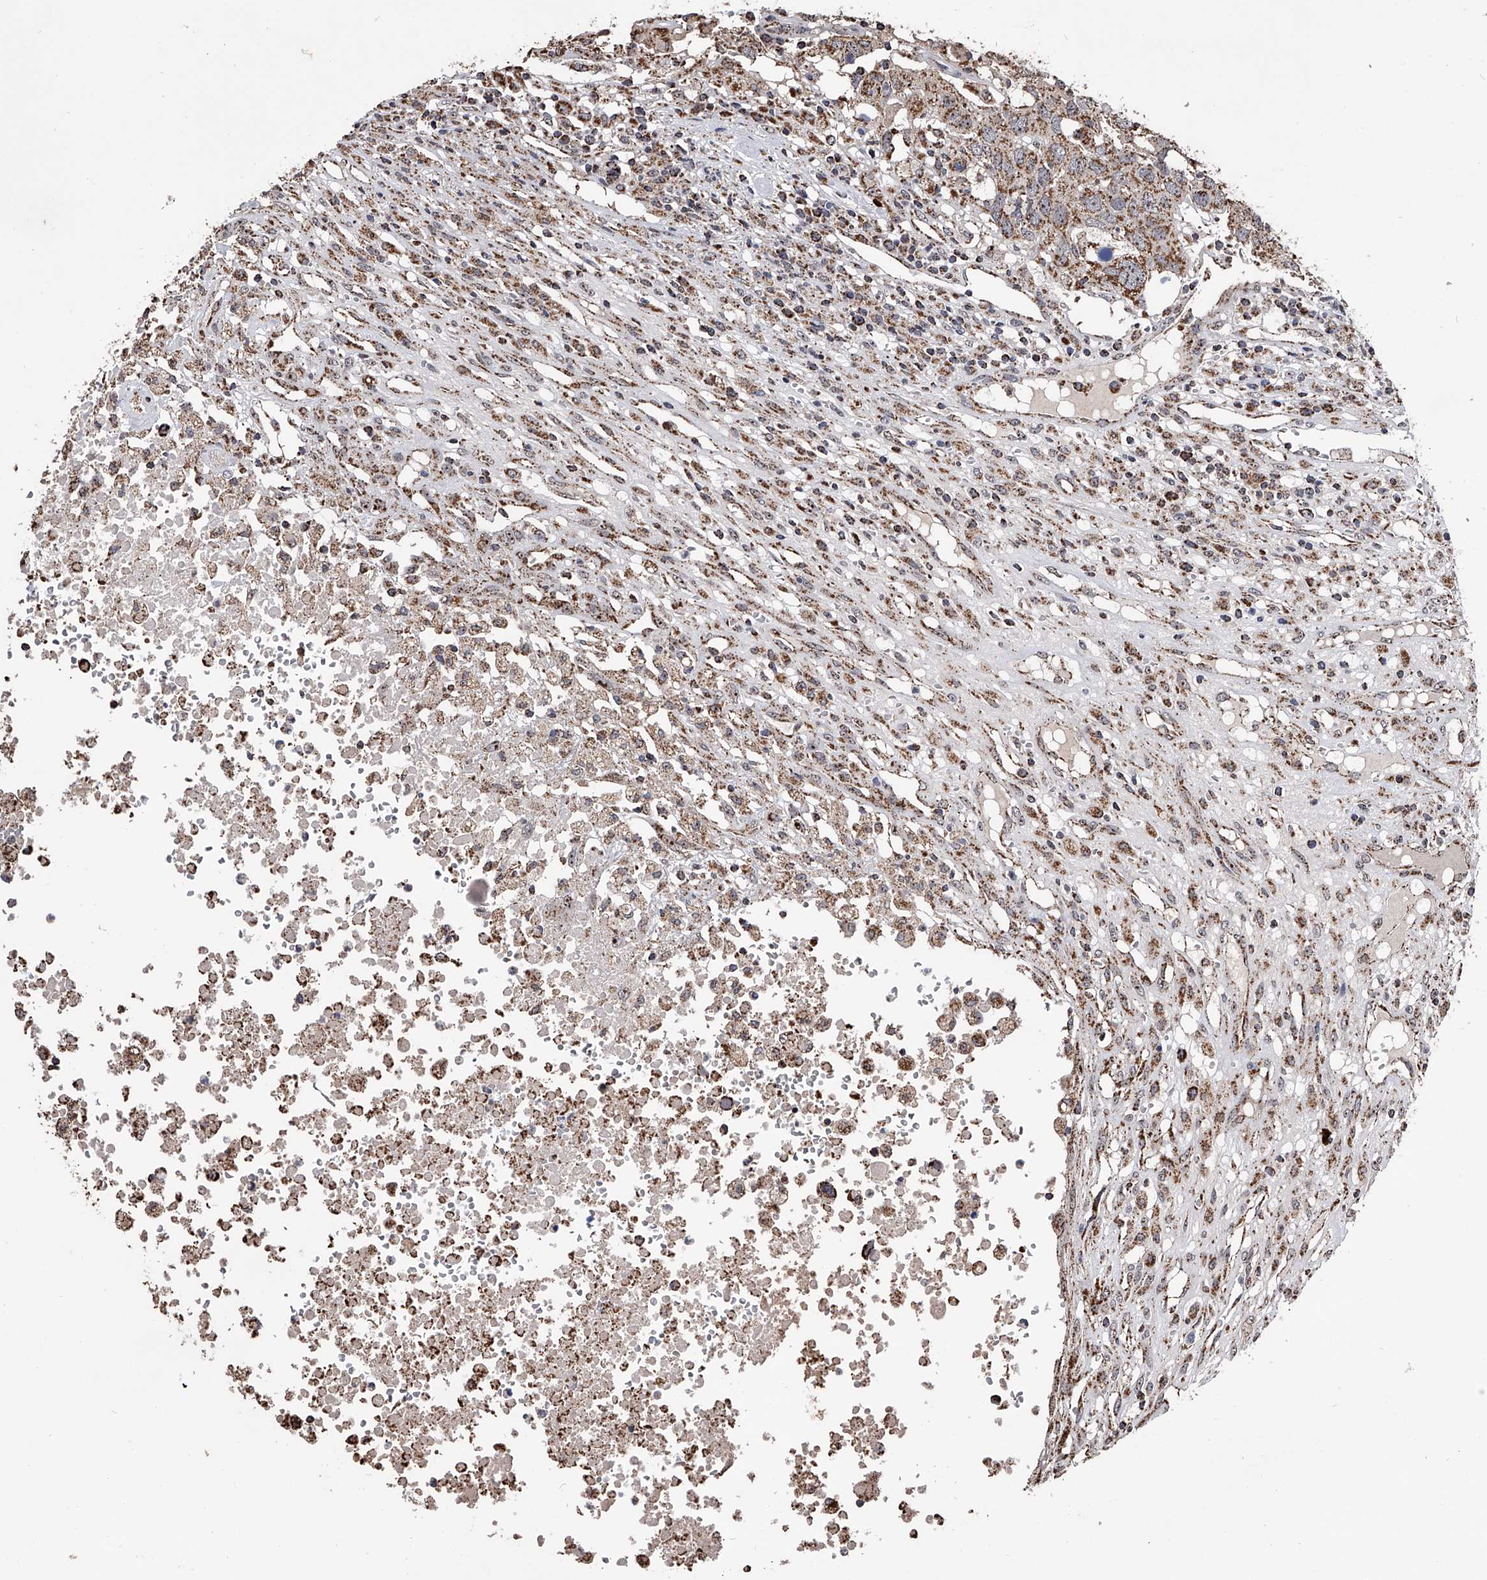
{"staining": {"intensity": "moderate", "quantity": ">75%", "location": "cytoplasmic/membranous"}, "tissue": "head and neck cancer", "cell_type": "Tumor cells", "image_type": "cancer", "snomed": [{"axis": "morphology", "description": "Squamous cell carcinoma, NOS"}, {"axis": "topography", "description": "Head-Neck"}], "caption": "Squamous cell carcinoma (head and neck) stained with DAB (3,3'-diaminobenzidine) immunohistochemistry (IHC) demonstrates medium levels of moderate cytoplasmic/membranous expression in about >75% of tumor cells. Immunohistochemistry stains the protein of interest in brown and the nuclei are stained blue.", "gene": "SMPDL3A", "patient": {"sex": "male", "age": 66}}